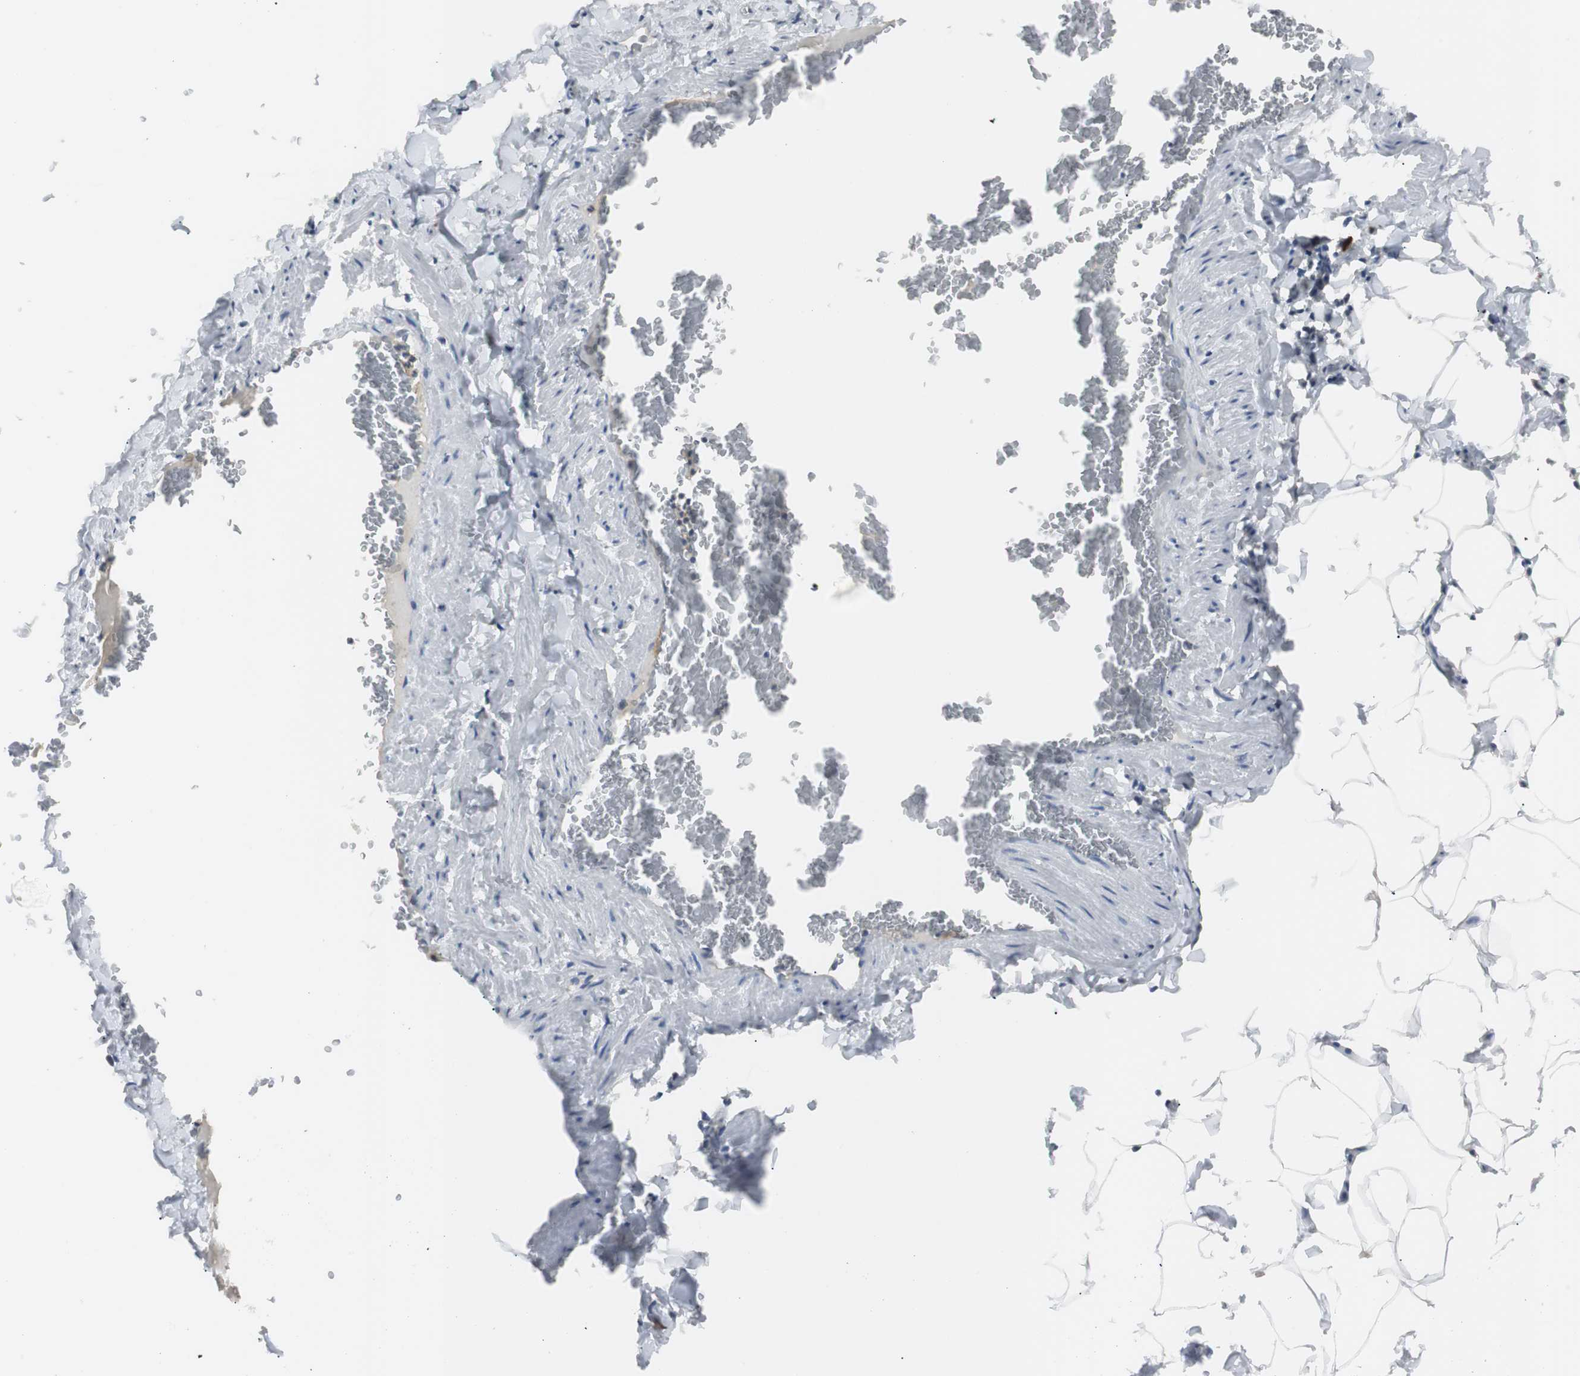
{"staining": {"intensity": "negative", "quantity": "none", "location": "none"}, "tissue": "adipose tissue", "cell_type": "Adipocytes", "image_type": "normal", "snomed": [{"axis": "morphology", "description": "Normal tissue, NOS"}, {"axis": "topography", "description": "Vascular tissue"}], "caption": "Protein analysis of normal adipose tissue demonstrates no significant staining in adipocytes.", "gene": "RASA1", "patient": {"sex": "male", "age": 41}}